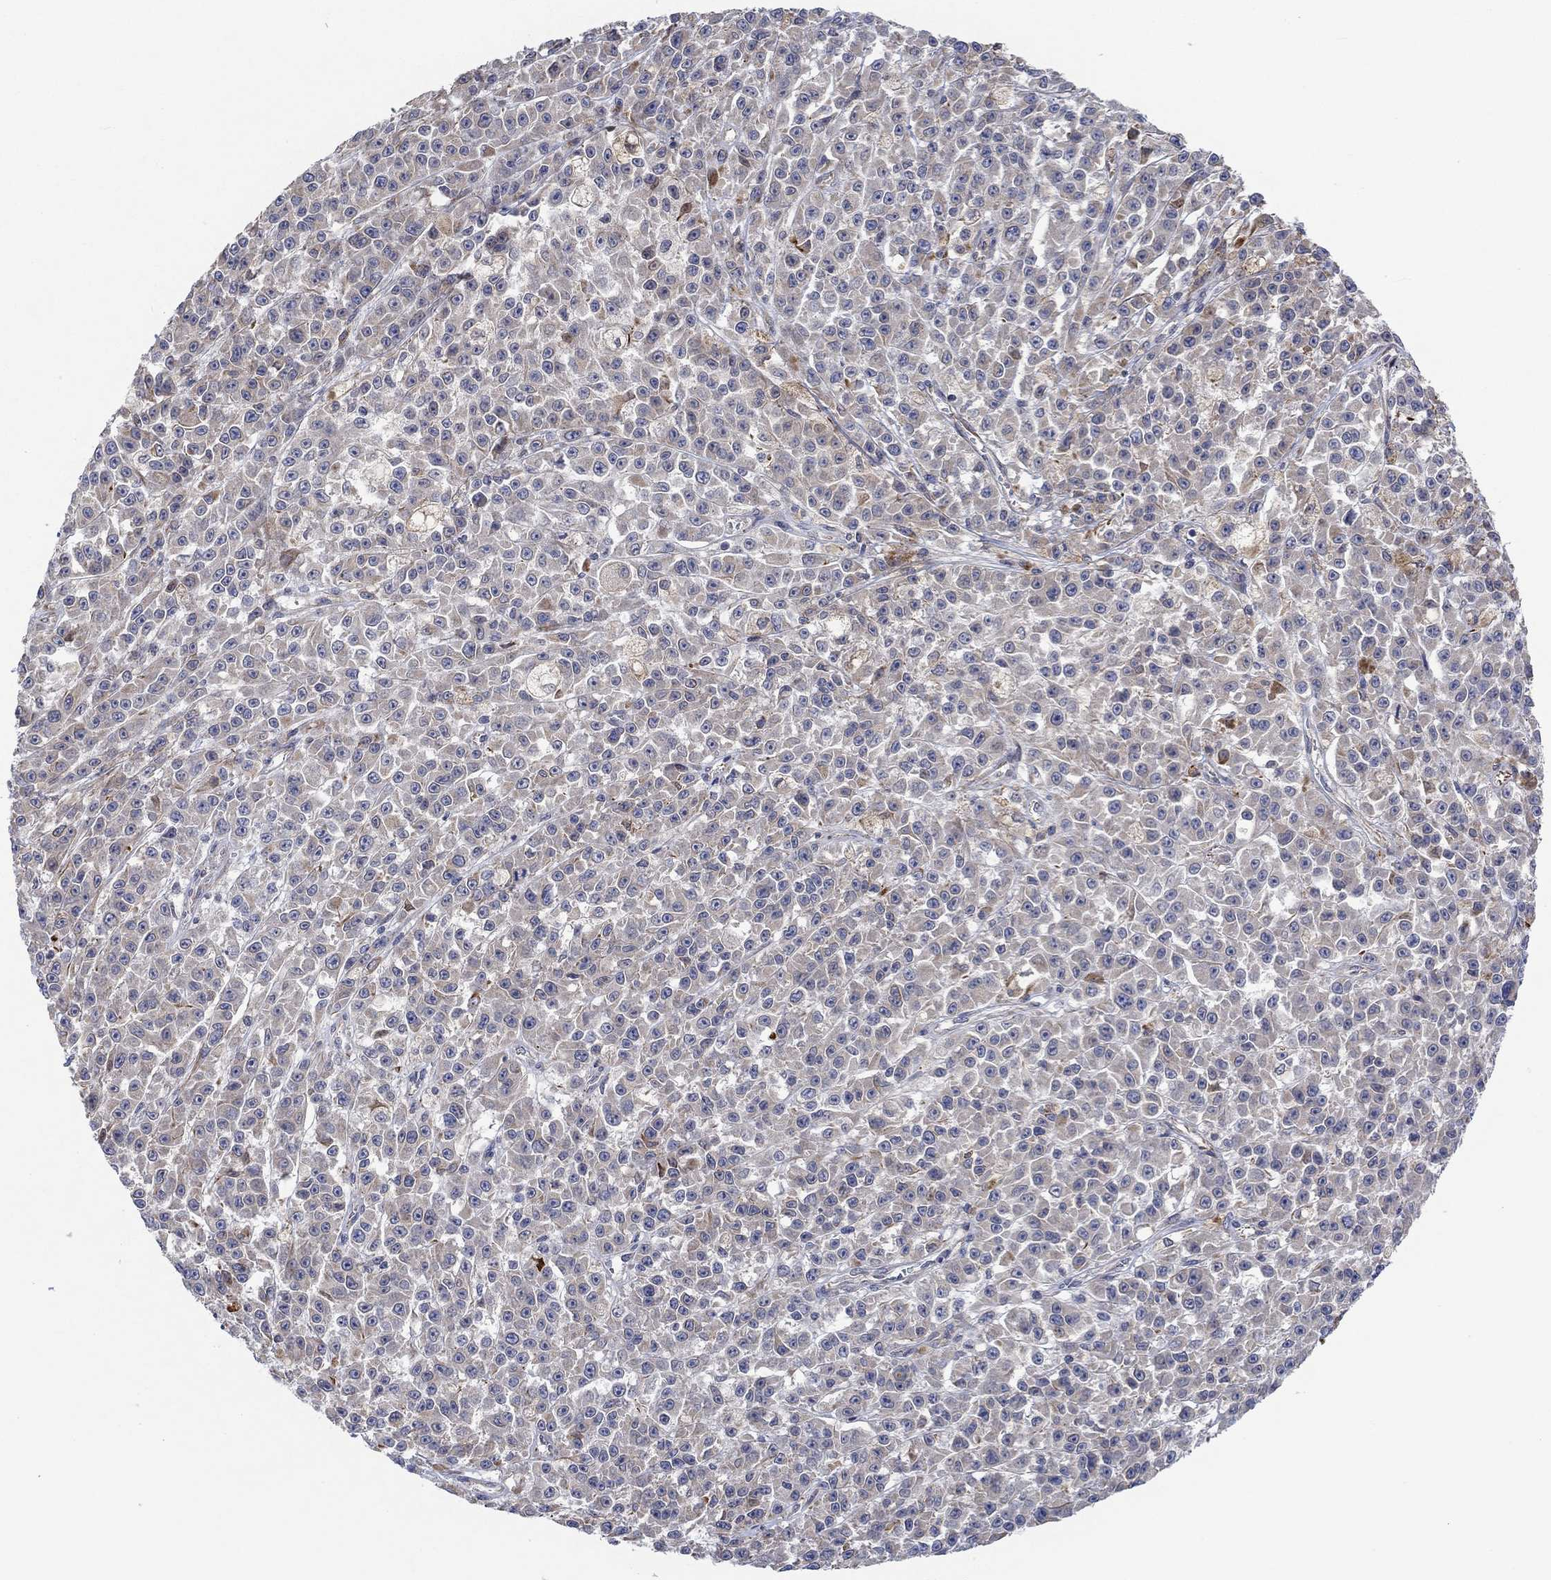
{"staining": {"intensity": "negative", "quantity": "none", "location": "none"}, "tissue": "melanoma", "cell_type": "Tumor cells", "image_type": "cancer", "snomed": [{"axis": "morphology", "description": "Malignant melanoma, NOS"}, {"axis": "topography", "description": "Skin"}], "caption": "Protein analysis of melanoma demonstrates no significant expression in tumor cells. (DAB (3,3'-diaminobenzidine) immunohistochemistry (IHC) with hematoxylin counter stain).", "gene": "CAMK1D", "patient": {"sex": "female", "age": 58}}